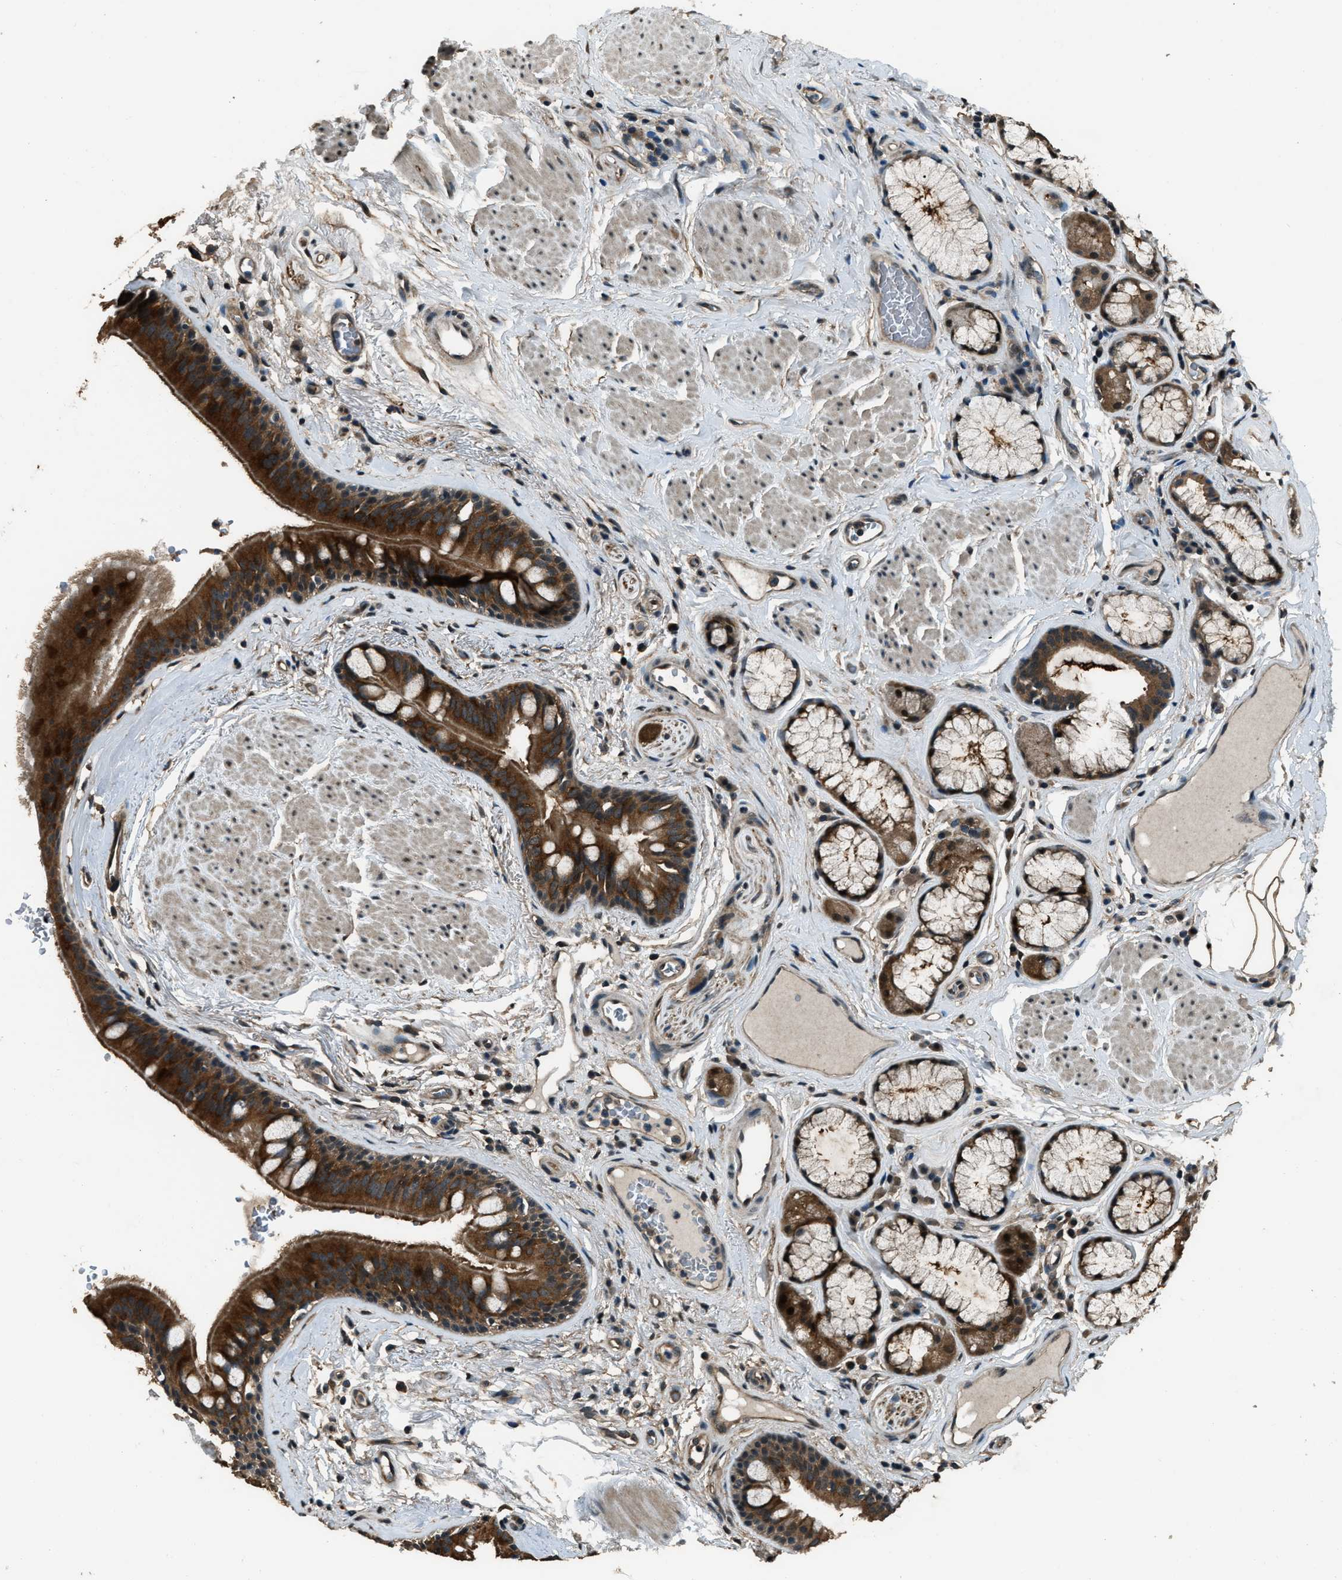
{"staining": {"intensity": "strong", "quantity": ">75%", "location": "cytoplasmic/membranous"}, "tissue": "bronchus", "cell_type": "Respiratory epithelial cells", "image_type": "normal", "snomed": [{"axis": "morphology", "description": "Normal tissue, NOS"}, {"axis": "topography", "description": "Cartilage tissue"}], "caption": "Strong cytoplasmic/membranous staining is seen in about >75% of respiratory epithelial cells in benign bronchus. Using DAB (brown) and hematoxylin (blue) stains, captured at high magnification using brightfield microscopy.", "gene": "NUDCD3", "patient": {"sex": "female", "age": 63}}